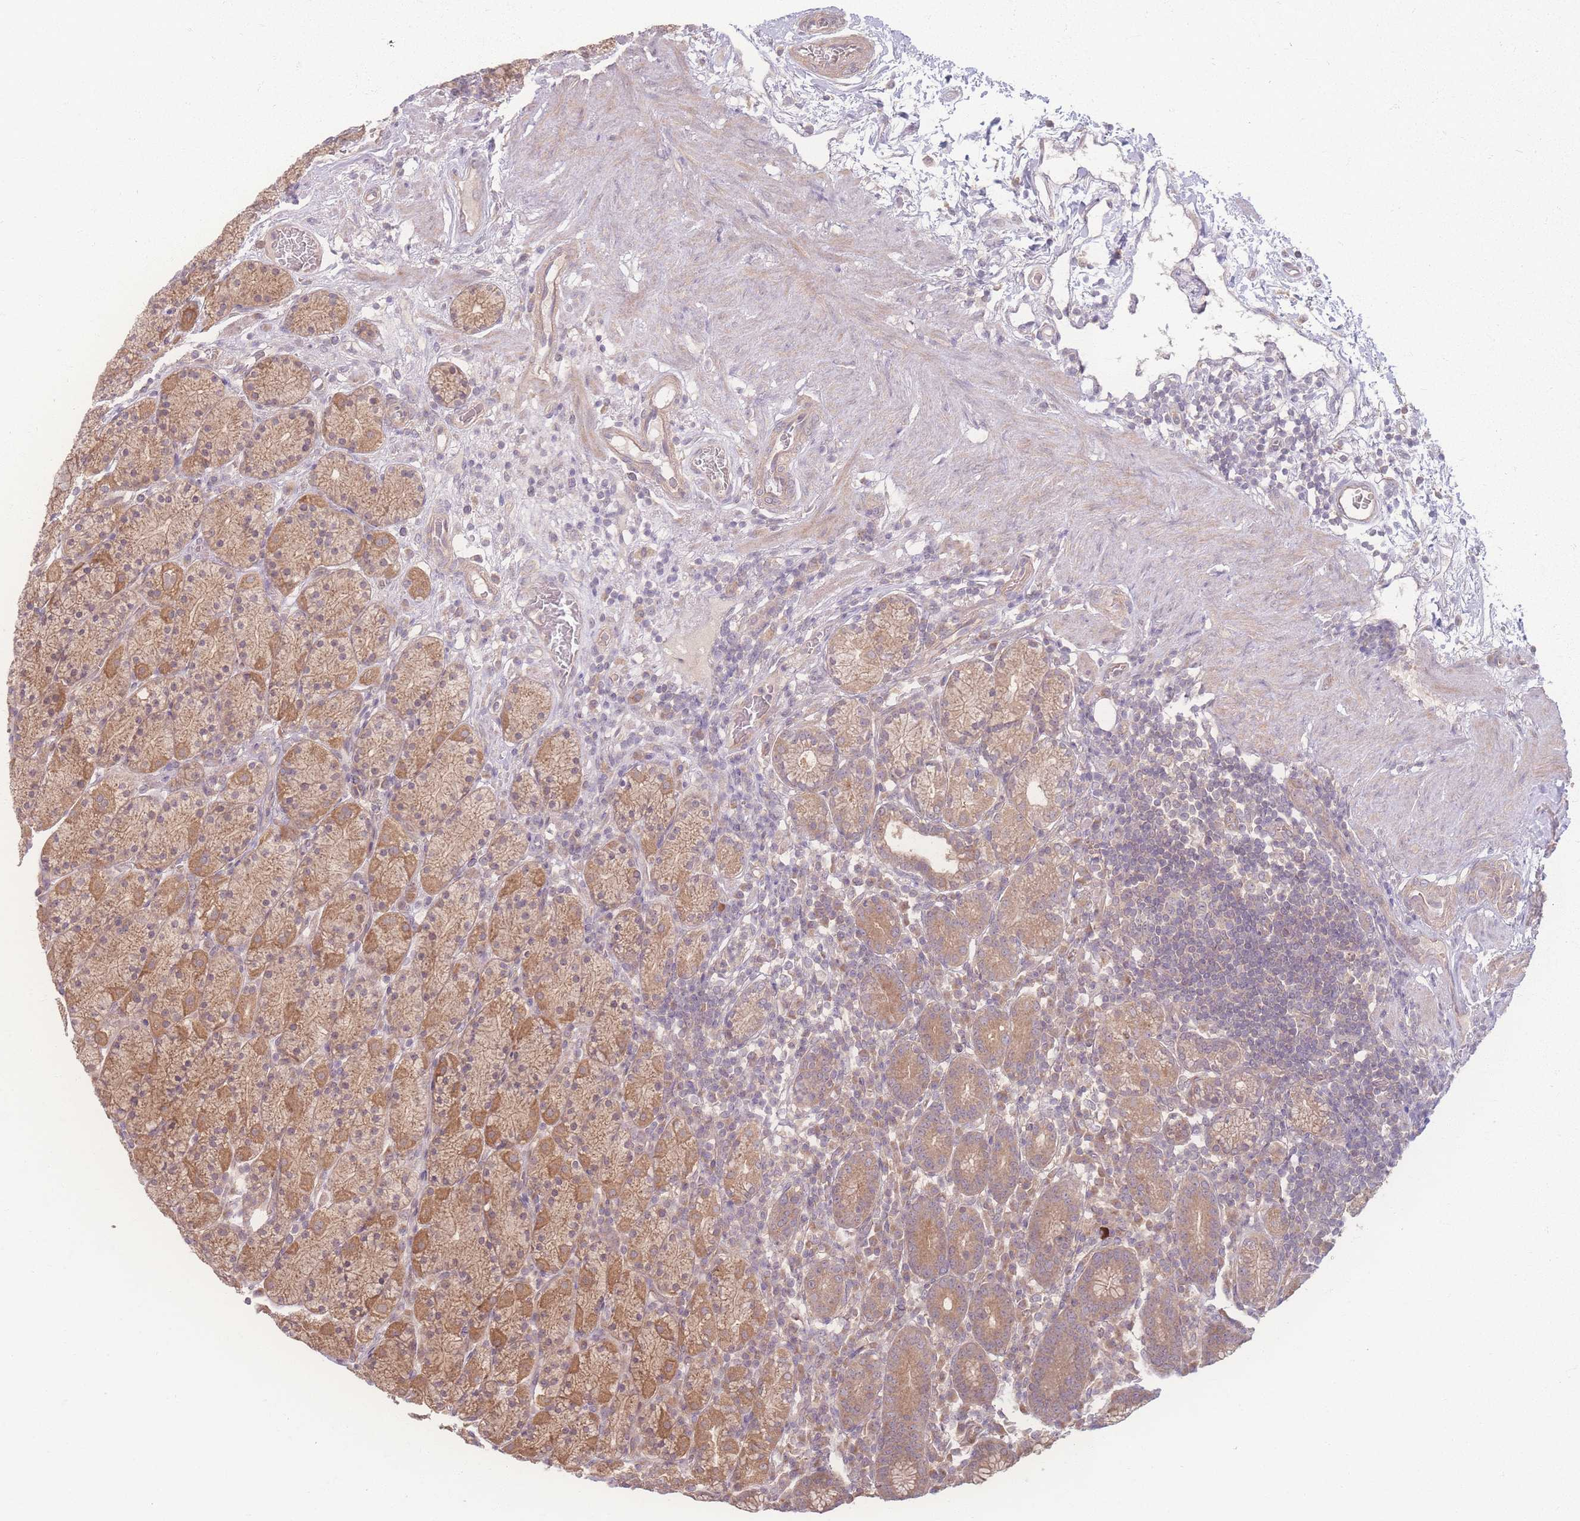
{"staining": {"intensity": "moderate", "quantity": ">75%", "location": "cytoplasmic/membranous"}, "tissue": "stomach", "cell_type": "Glandular cells", "image_type": "normal", "snomed": [{"axis": "morphology", "description": "Normal tissue, NOS"}, {"axis": "topography", "description": "Stomach, upper"}, {"axis": "topography", "description": "Stomach"}], "caption": "Protein positivity by immunohistochemistry demonstrates moderate cytoplasmic/membranous positivity in approximately >75% of glandular cells in benign stomach.", "gene": "INSR", "patient": {"sex": "male", "age": 62}}